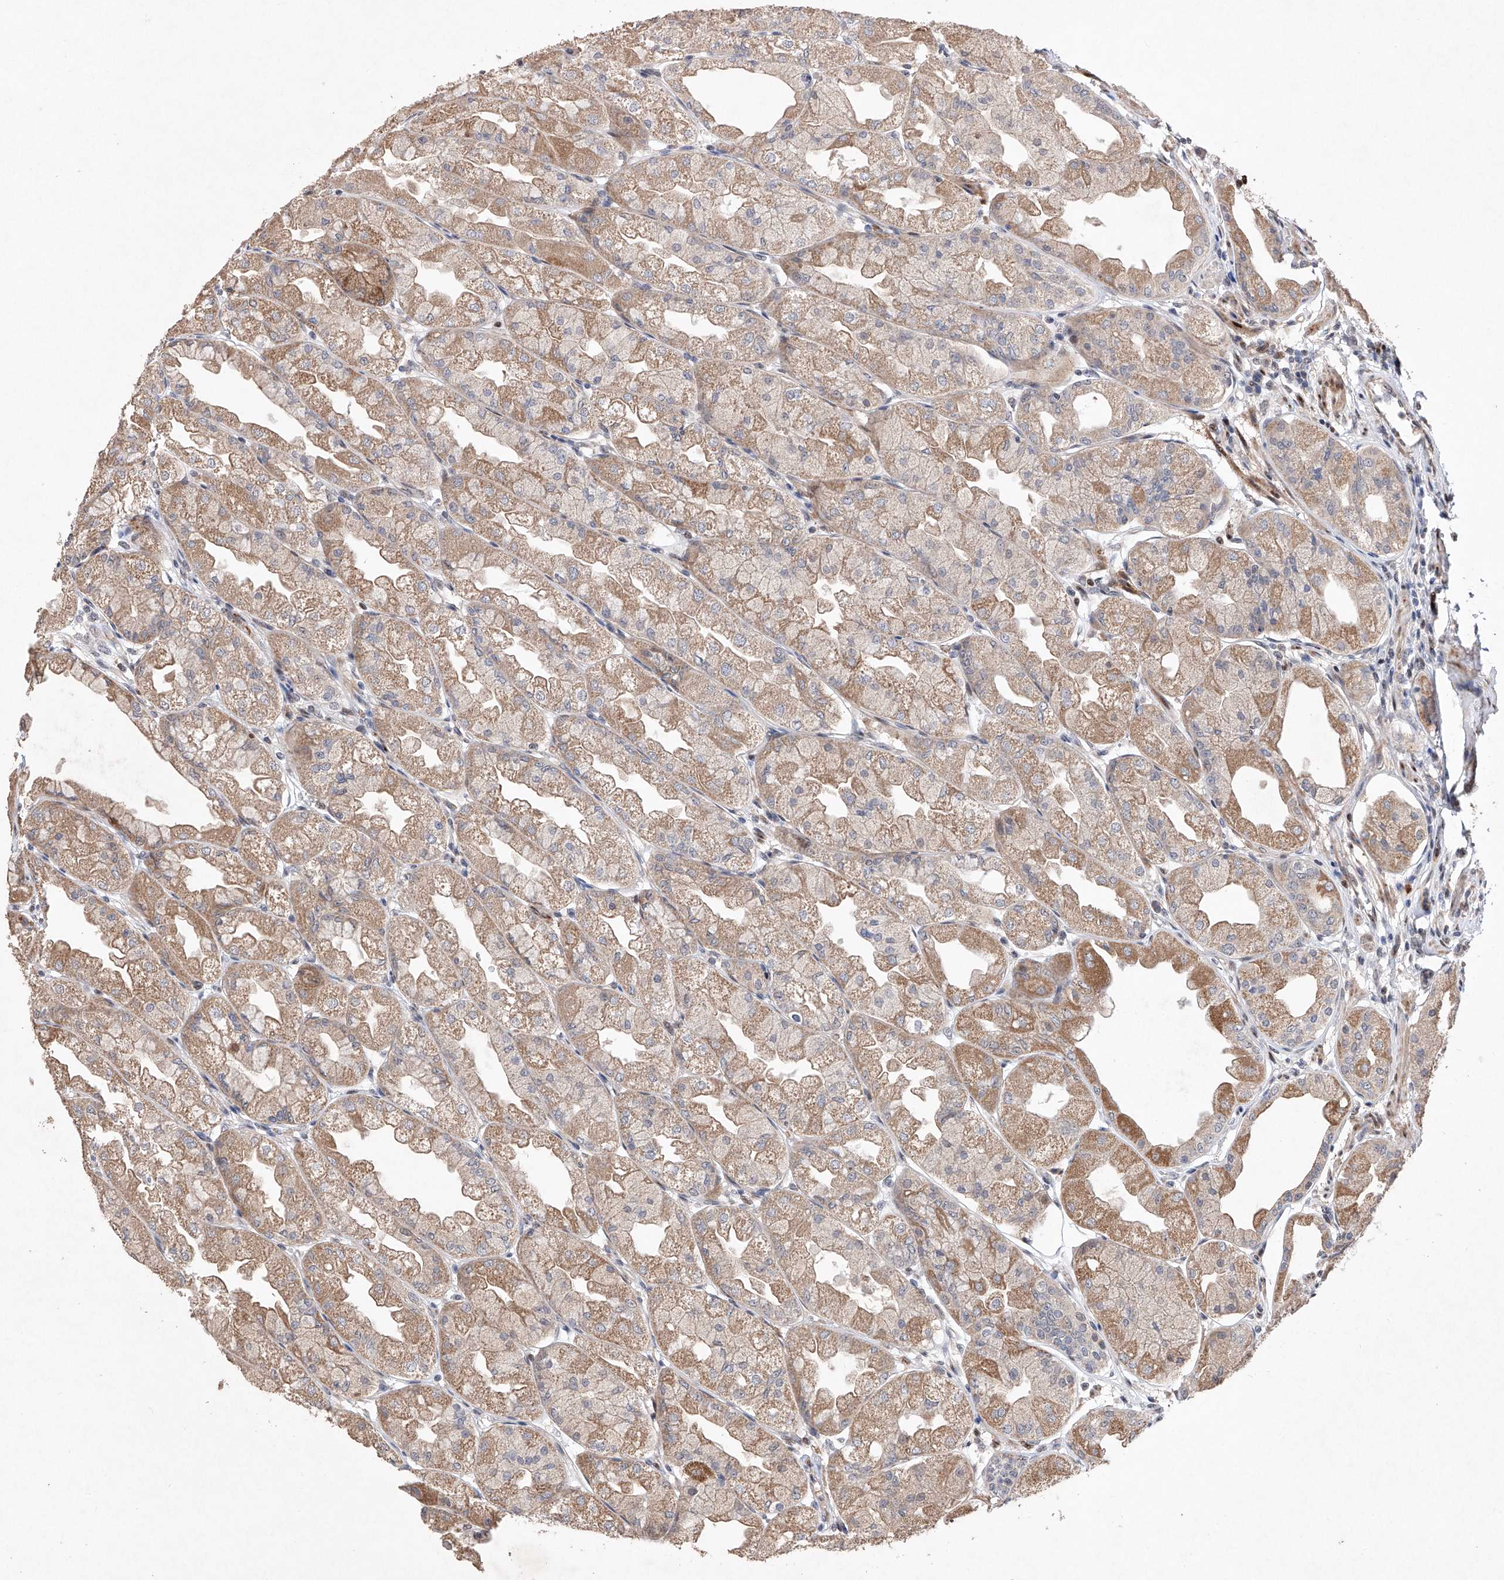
{"staining": {"intensity": "strong", "quantity": "25%-75%", "location": "cytoplasmic/membranous,nuclear"}, "tissue": "stomach", "cell_type": "Glandular cells", "image_type": "normal", "snomed": [{"axis": "morphology", "description": "Normal tissue, NOS"}, {"axis": "topography", "description": "Stomach, upper"}], "caption": "Protein staining exhibits strong cytoplasmic/membranous,nuclear expression in approximately 25%-75% of glandular cells in unremarkable stomach.", "gene": "AFG1L", "patient": {"sex": "male", "age": 47}}